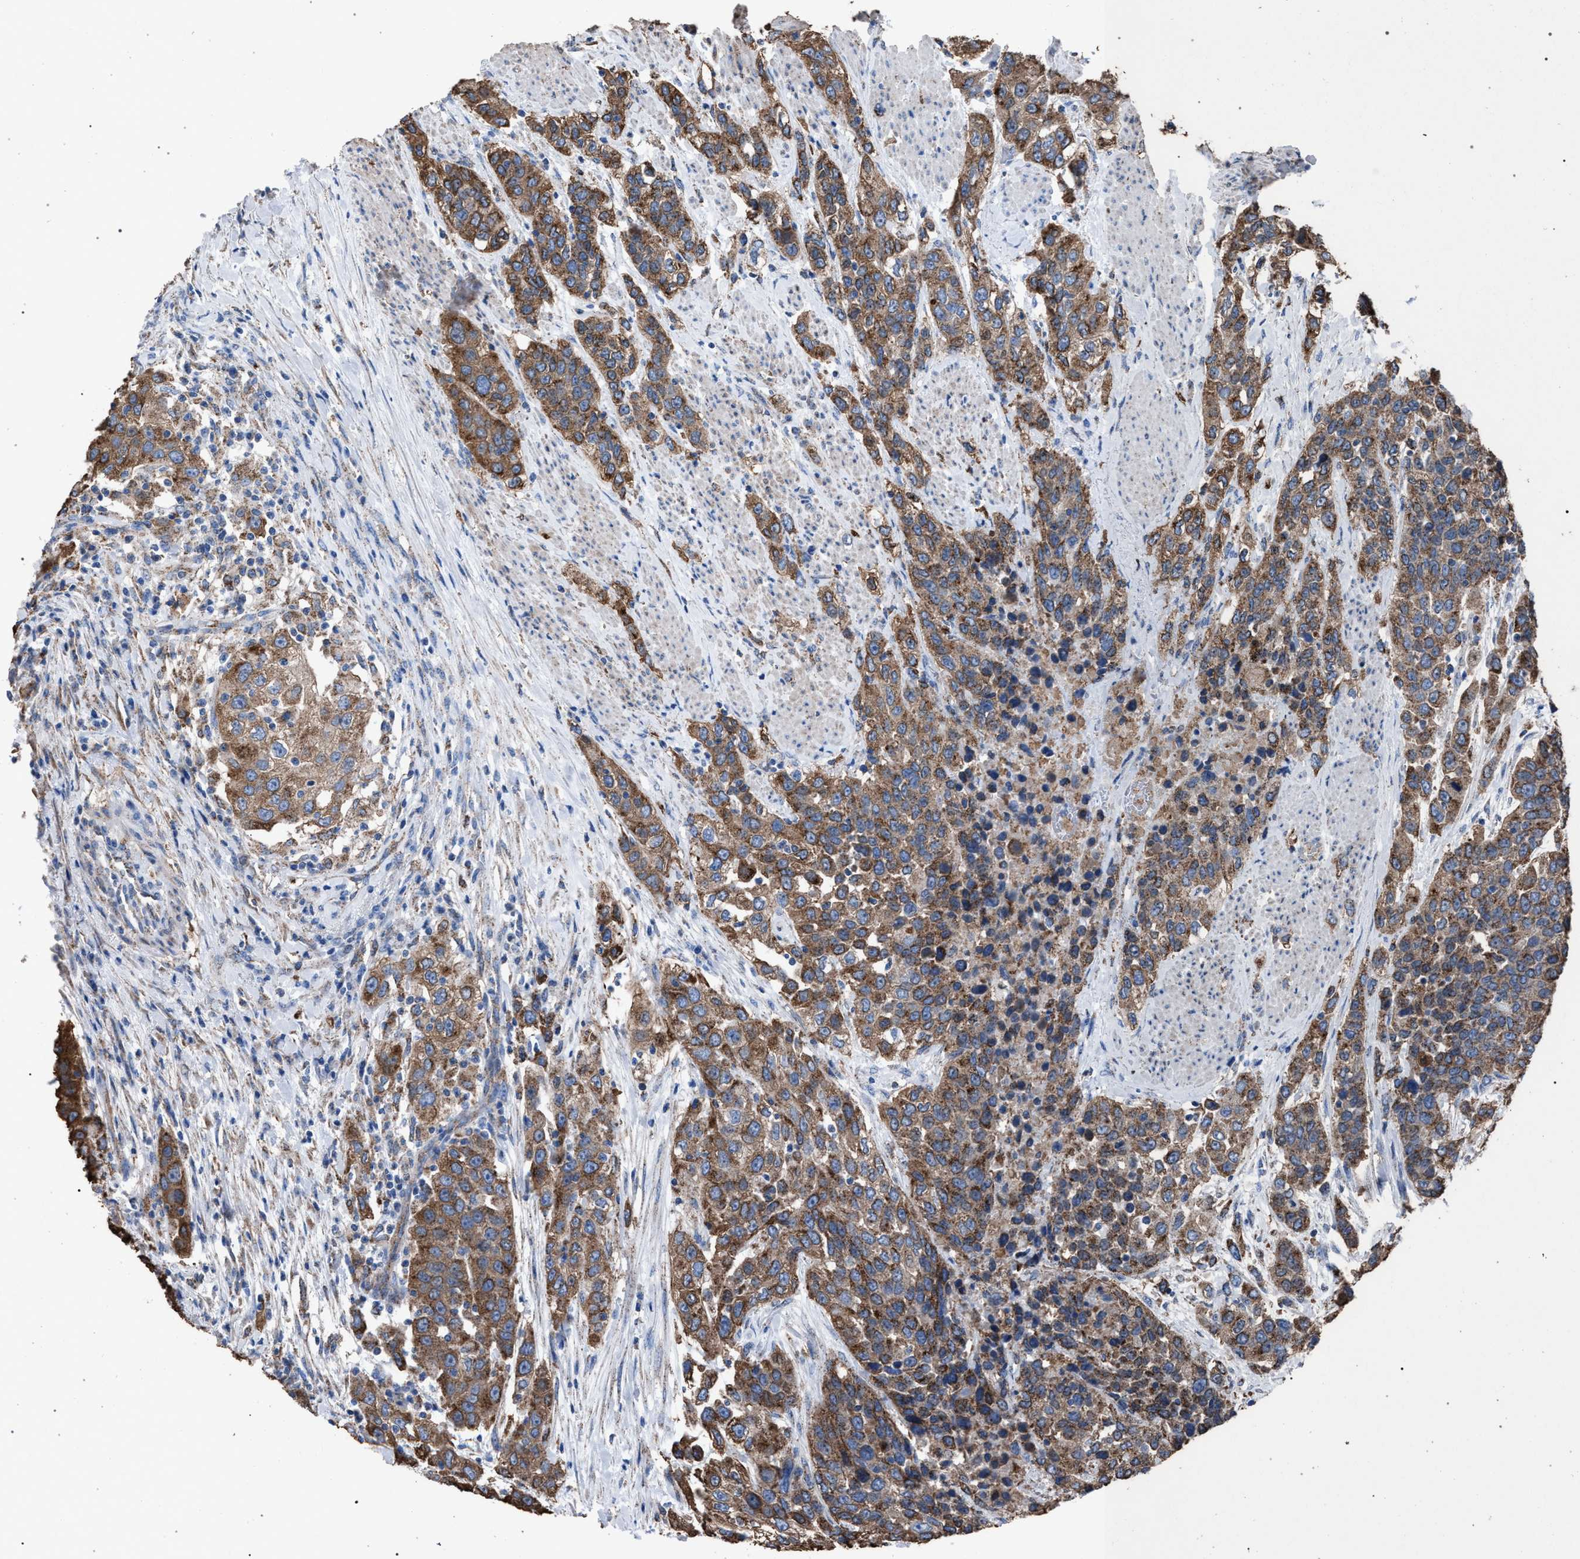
{"staining": {"intensity": "moderate", "quantity": ">75%", "location": "cytoplasmic/membranous"}, "tissue": "urothelial cancer", "cell_type": "Tumor cells", "image_type": "cancer", "snomed": [{"axis": "morphology", "description": "Urothelial carcinoma, High grade"}, {"axis": "topography", "description": "Urinary bladder"}], "caption": "A high-resolution micrograph shows immunohistochemistry (IHC) staining of urothelial cancer, which demonstrates moderate cytoplasmic/membranous staining in approximately >75% of tumor cells.", "gene": "HSD17B4", "patient": {"sex": "female", "age": 80}}